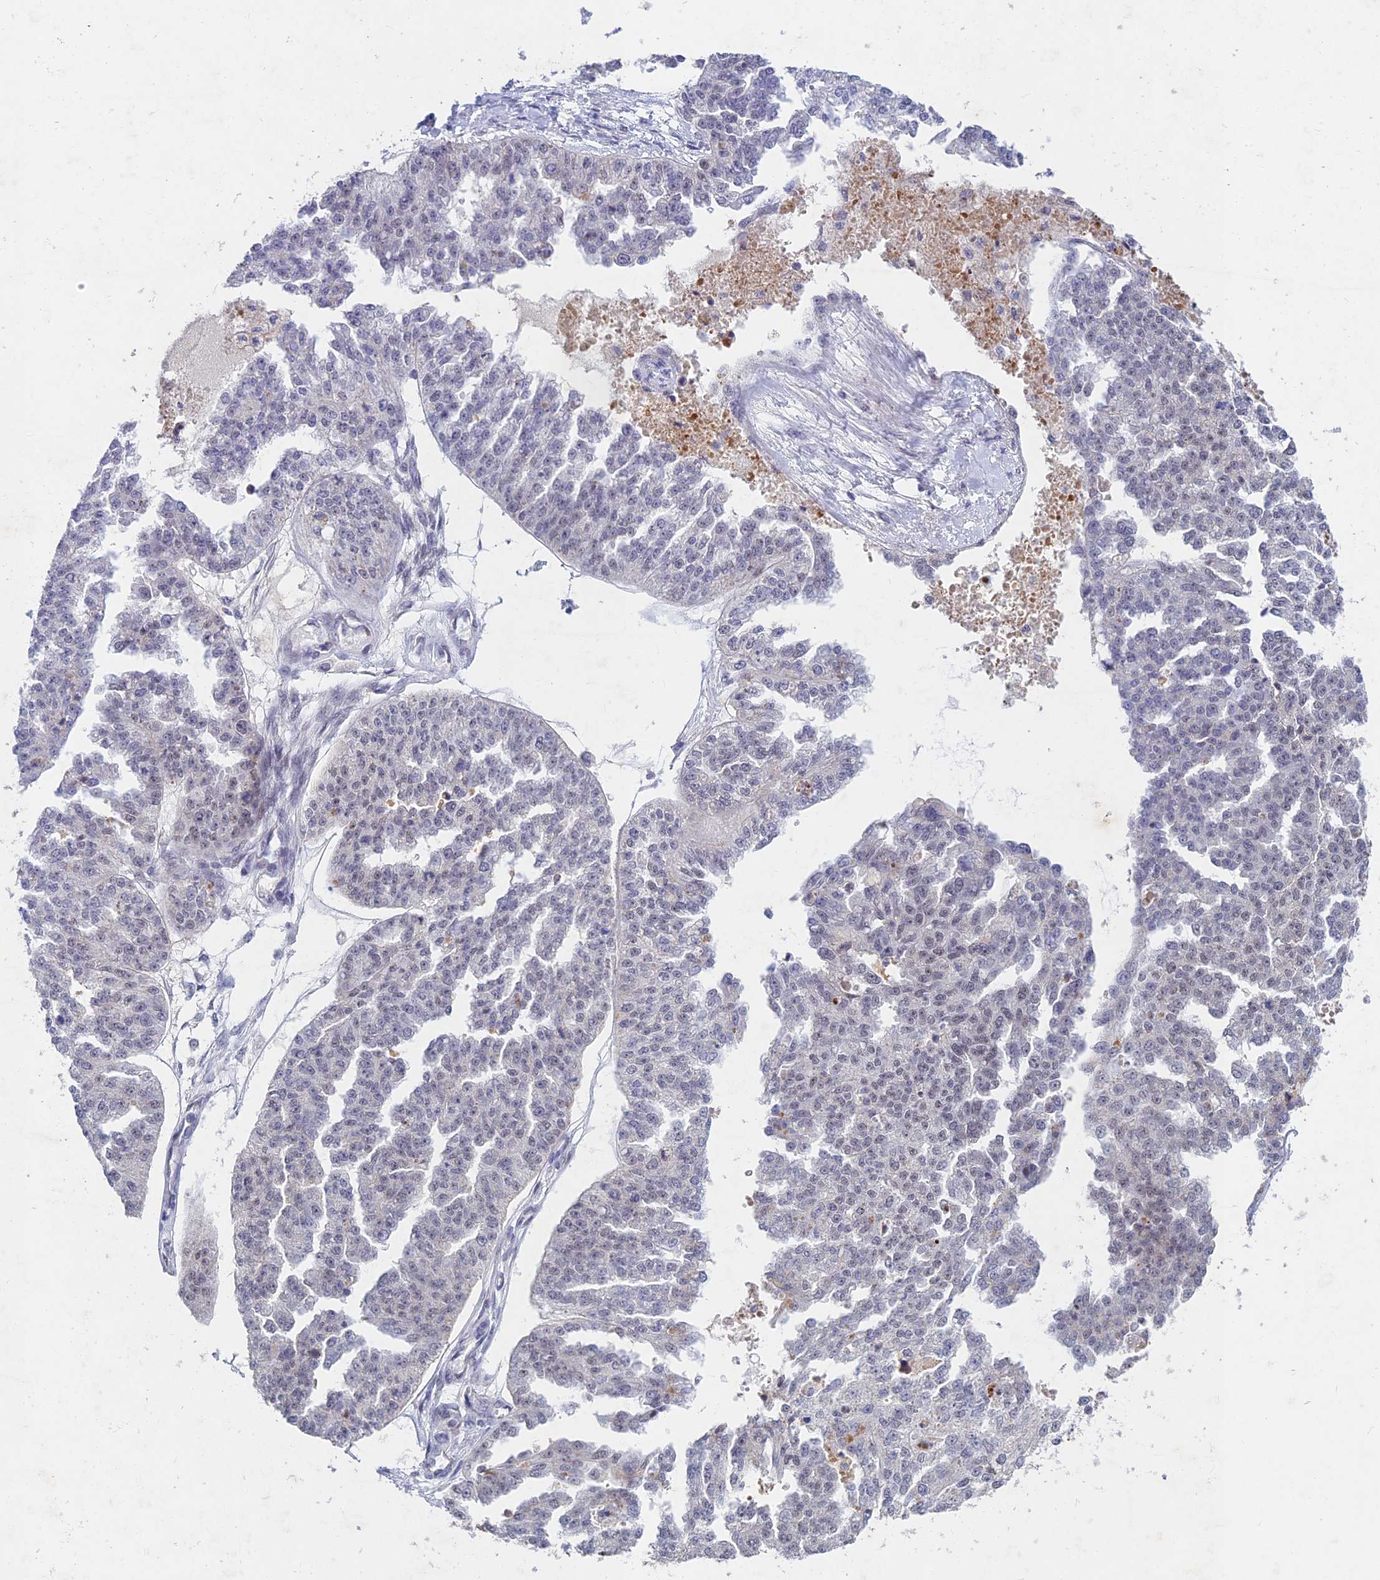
{"staining": {"intensity": "negative", "quantity": "none", "location": "none"}, "tissue": "ovarian cancer", "cell_type": "Tumor cells", "image_type": "cancer", "snomed": [{"axis": "morphology", "description": "Cystadenocarcinoma, serous, NOS"}, {"axis": "topography", "description": "Ovary"}], "caption": "High magnification brightfield microscopy of ovarian cancer (serous cystadenocarcinoma) stained with DAB (brown) and counterstained with hematoxylin (blue): tumor cells show no significant staining.", "gene": "RAVER1", "patient": {"sex": "female", "age": 58}}